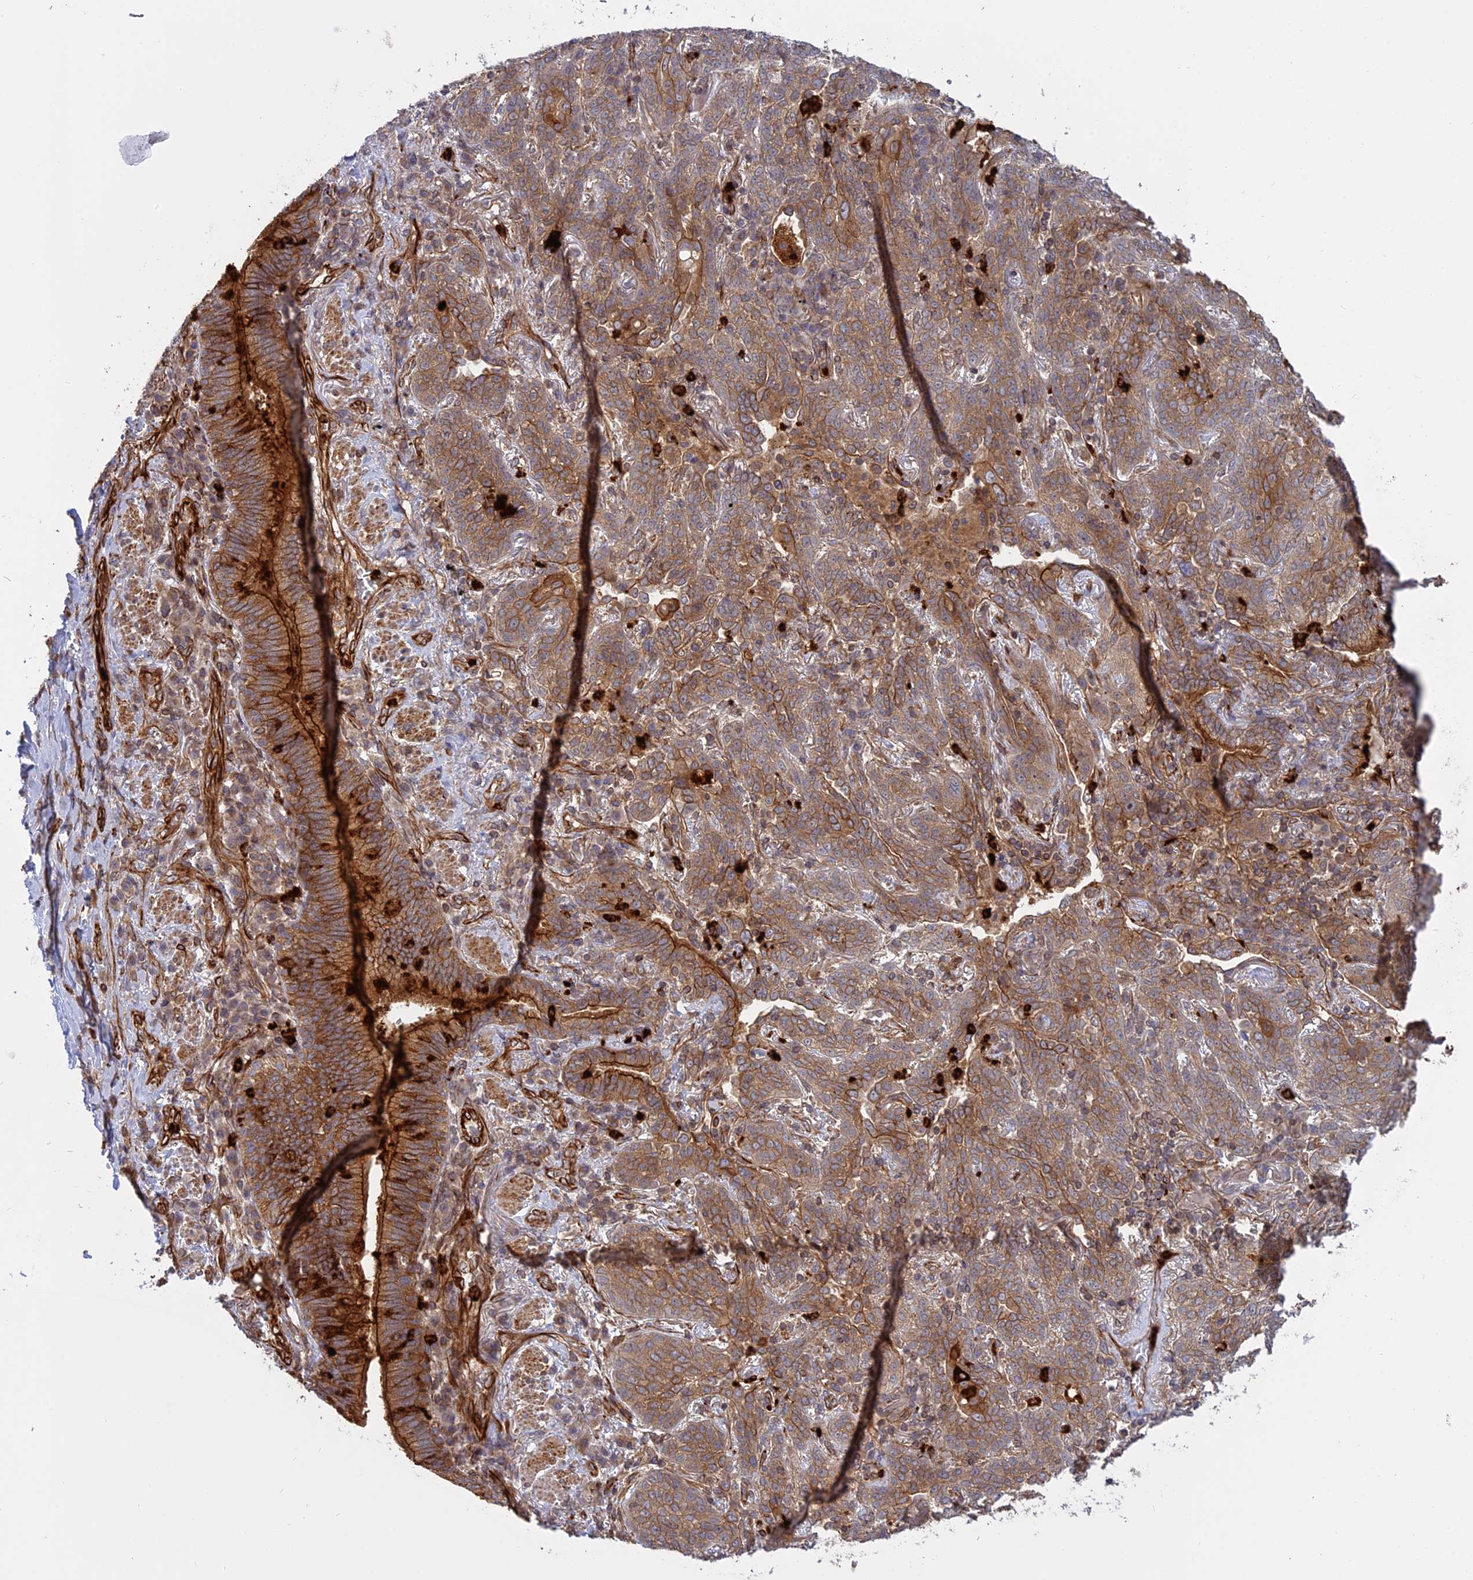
{"staining": {"intensity": "moderate", "quantity": ">75%", "location": "cytoplasmic/membranous"}, "tissue": "lung cancer", "cell_type": "Tumor cells", "image_type": "cancer", "snomed": [{"axis": "morphology", "description": "Squamous cell carcinoma, NOS"}, {"axis": "topography", "description": "Lung"}], "caption": "This photomicrograph shows IHC staining of lung squamous cell carcinoma, with medium moderate cytoplasmic/membranous positivity in about >75% of tumor cells.", "gene": "PHLDB3", "patient": {"sex": "female", "age": 70}}